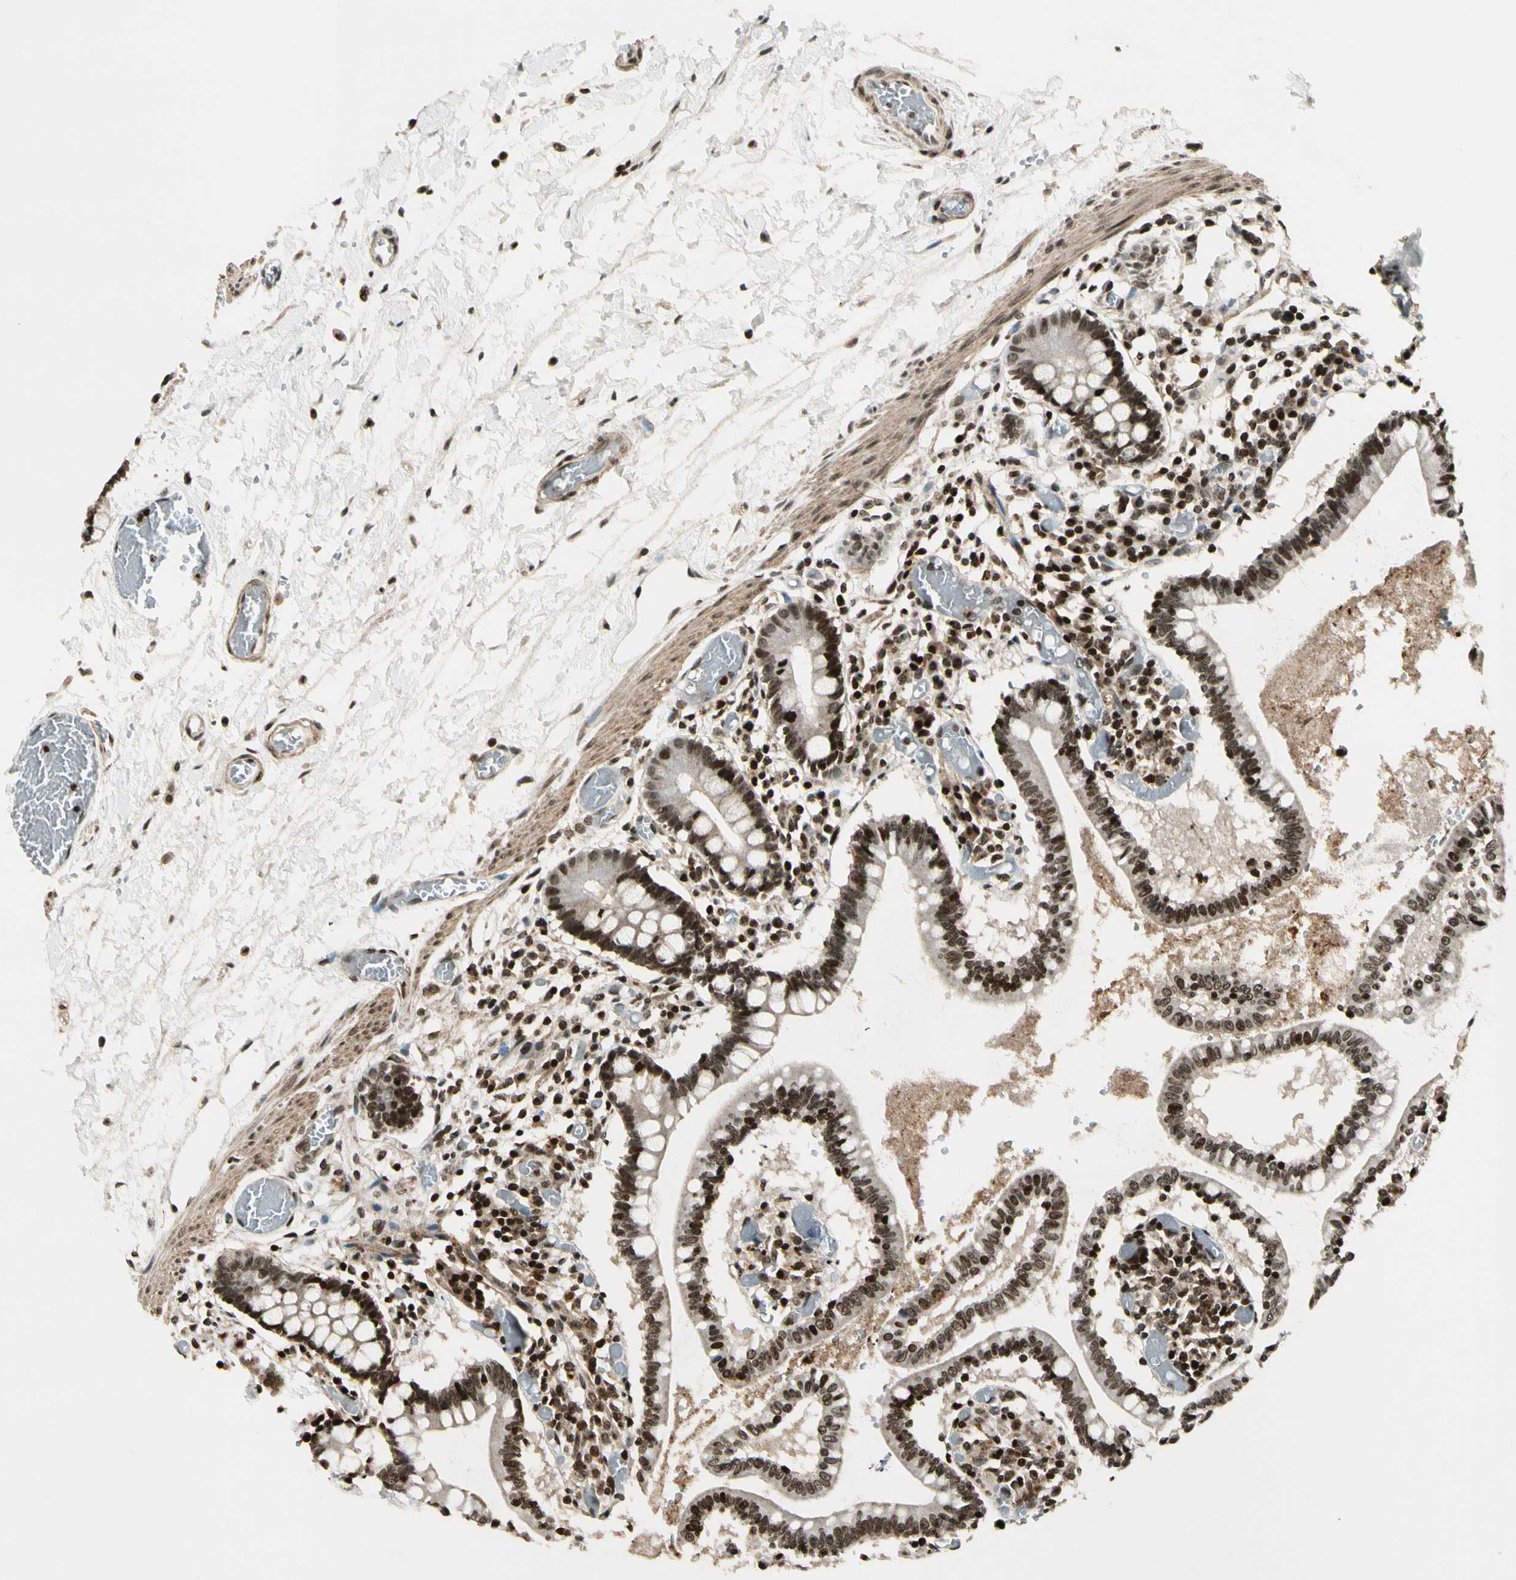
{"staining": {"intensity": "strong", "quantity": ">75%", "location": "nuclear"}, "tissue": "small intestine", "cell_type": "Glandular cells", "image_type": "normal", "snomed": [{"axis": "morphology", "description": "Normal tissue, NOS"}, {"axis": "topography", "description": "Small intestine"}], "caption": "Immunohistochemical staining of unremarkable small intestine shows >75% levels of strong nuclear protein staining in about >75% of glandular cells. The staining was performed using DAB, with brown indicating positive protein expression. Nuclei are stained blue with hematoxylin.", "gene": "TSHZ3", "patient": {"sex": "female", "age": 61}}